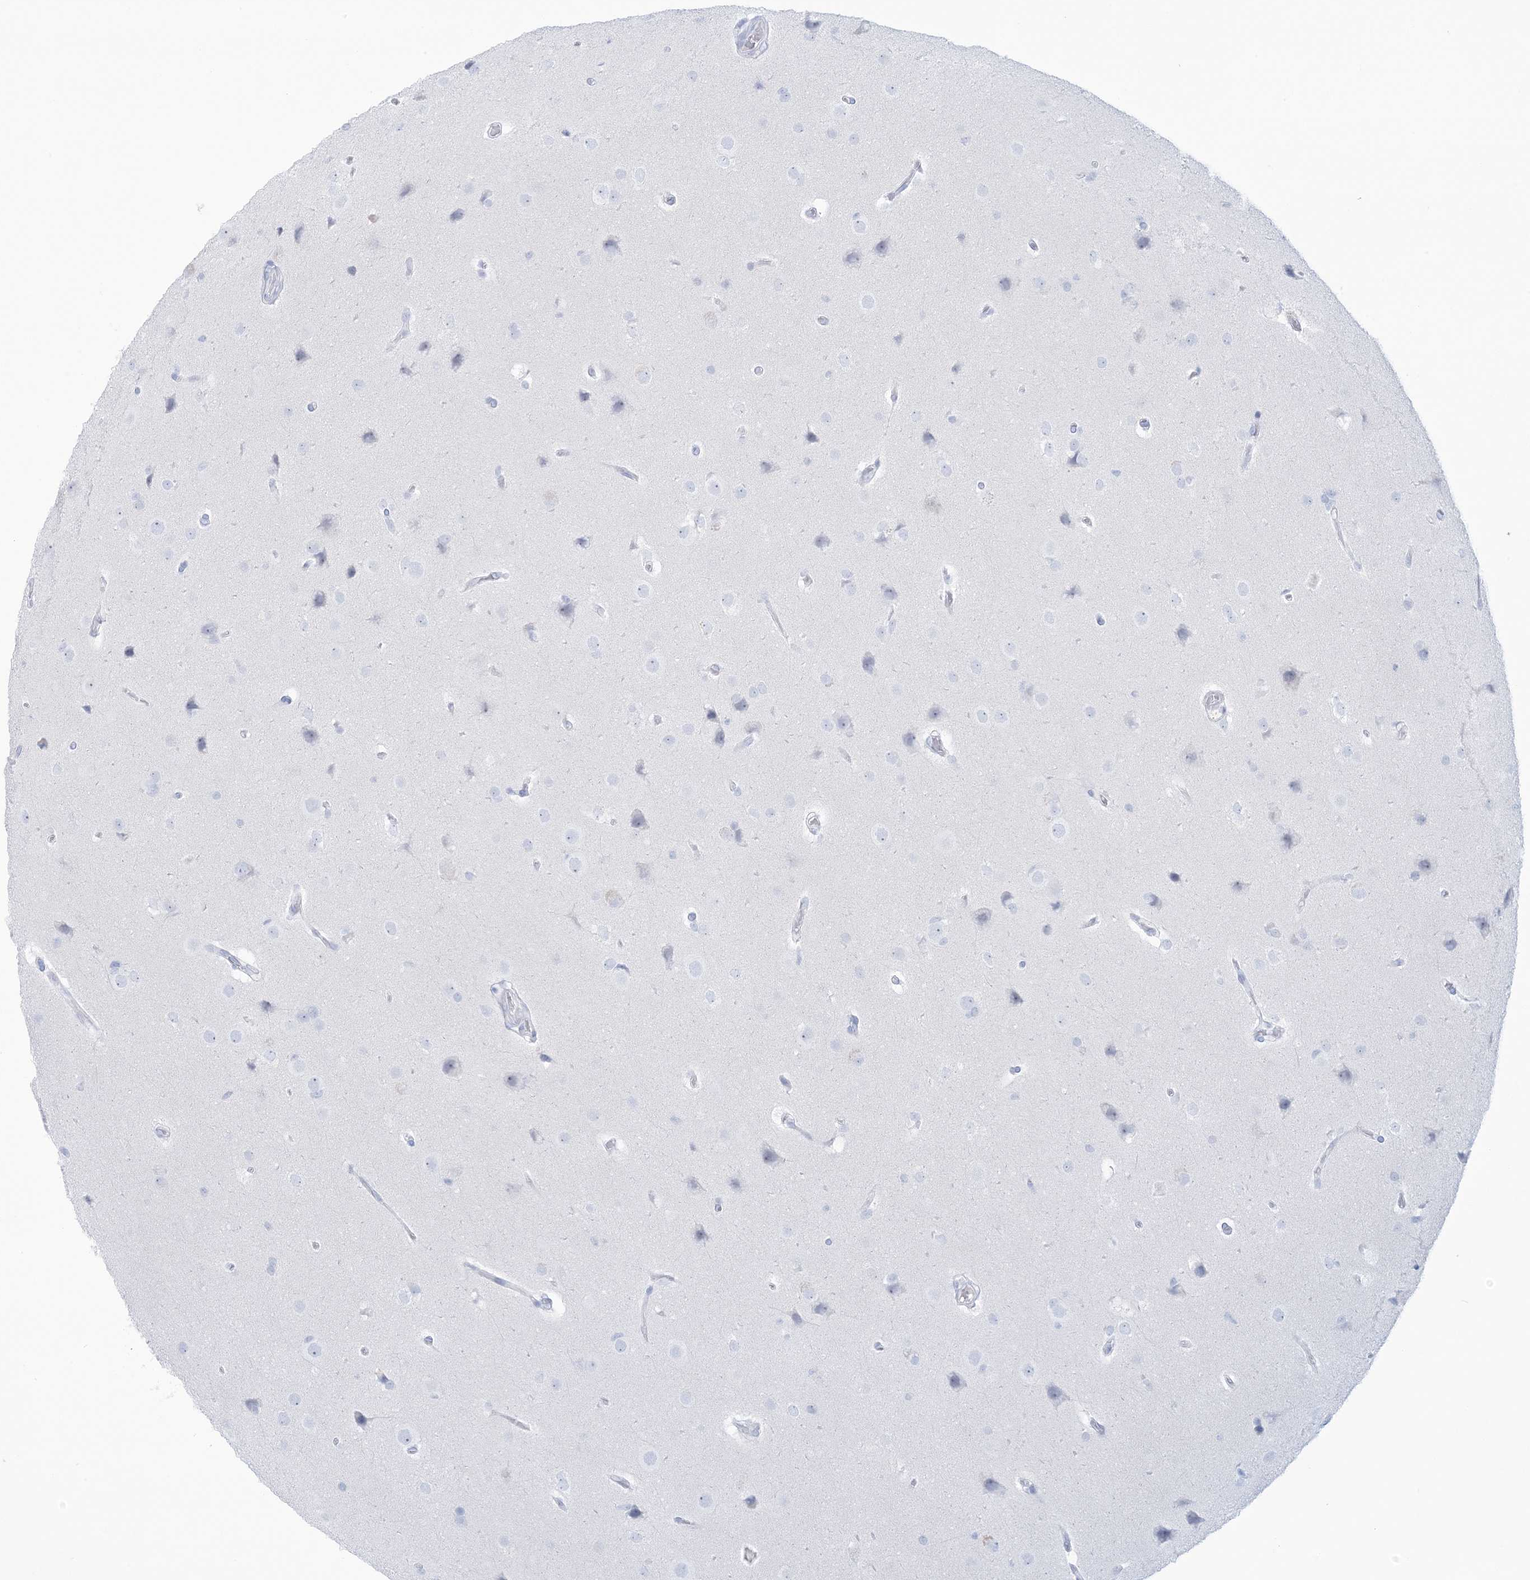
{"staining": {"intensity": "negative", "quantity": "none", "location": "none"}, "tissue": "glioma", "cell_type": "Tumor cells", "image_type": "cancer", "snomed": [{"axis": "morphology", "description": "Glioma, malignant, Low grade"}, {"axis": "topography", "description": "Brain"}], "caption": "High power microscopy micrograph of an immunohistochemistry photomicrograph of glioma, revealing no significant staining in tumor cells.", "gene": "AGXT", "patient": {"sex": "female", "age": 37}}